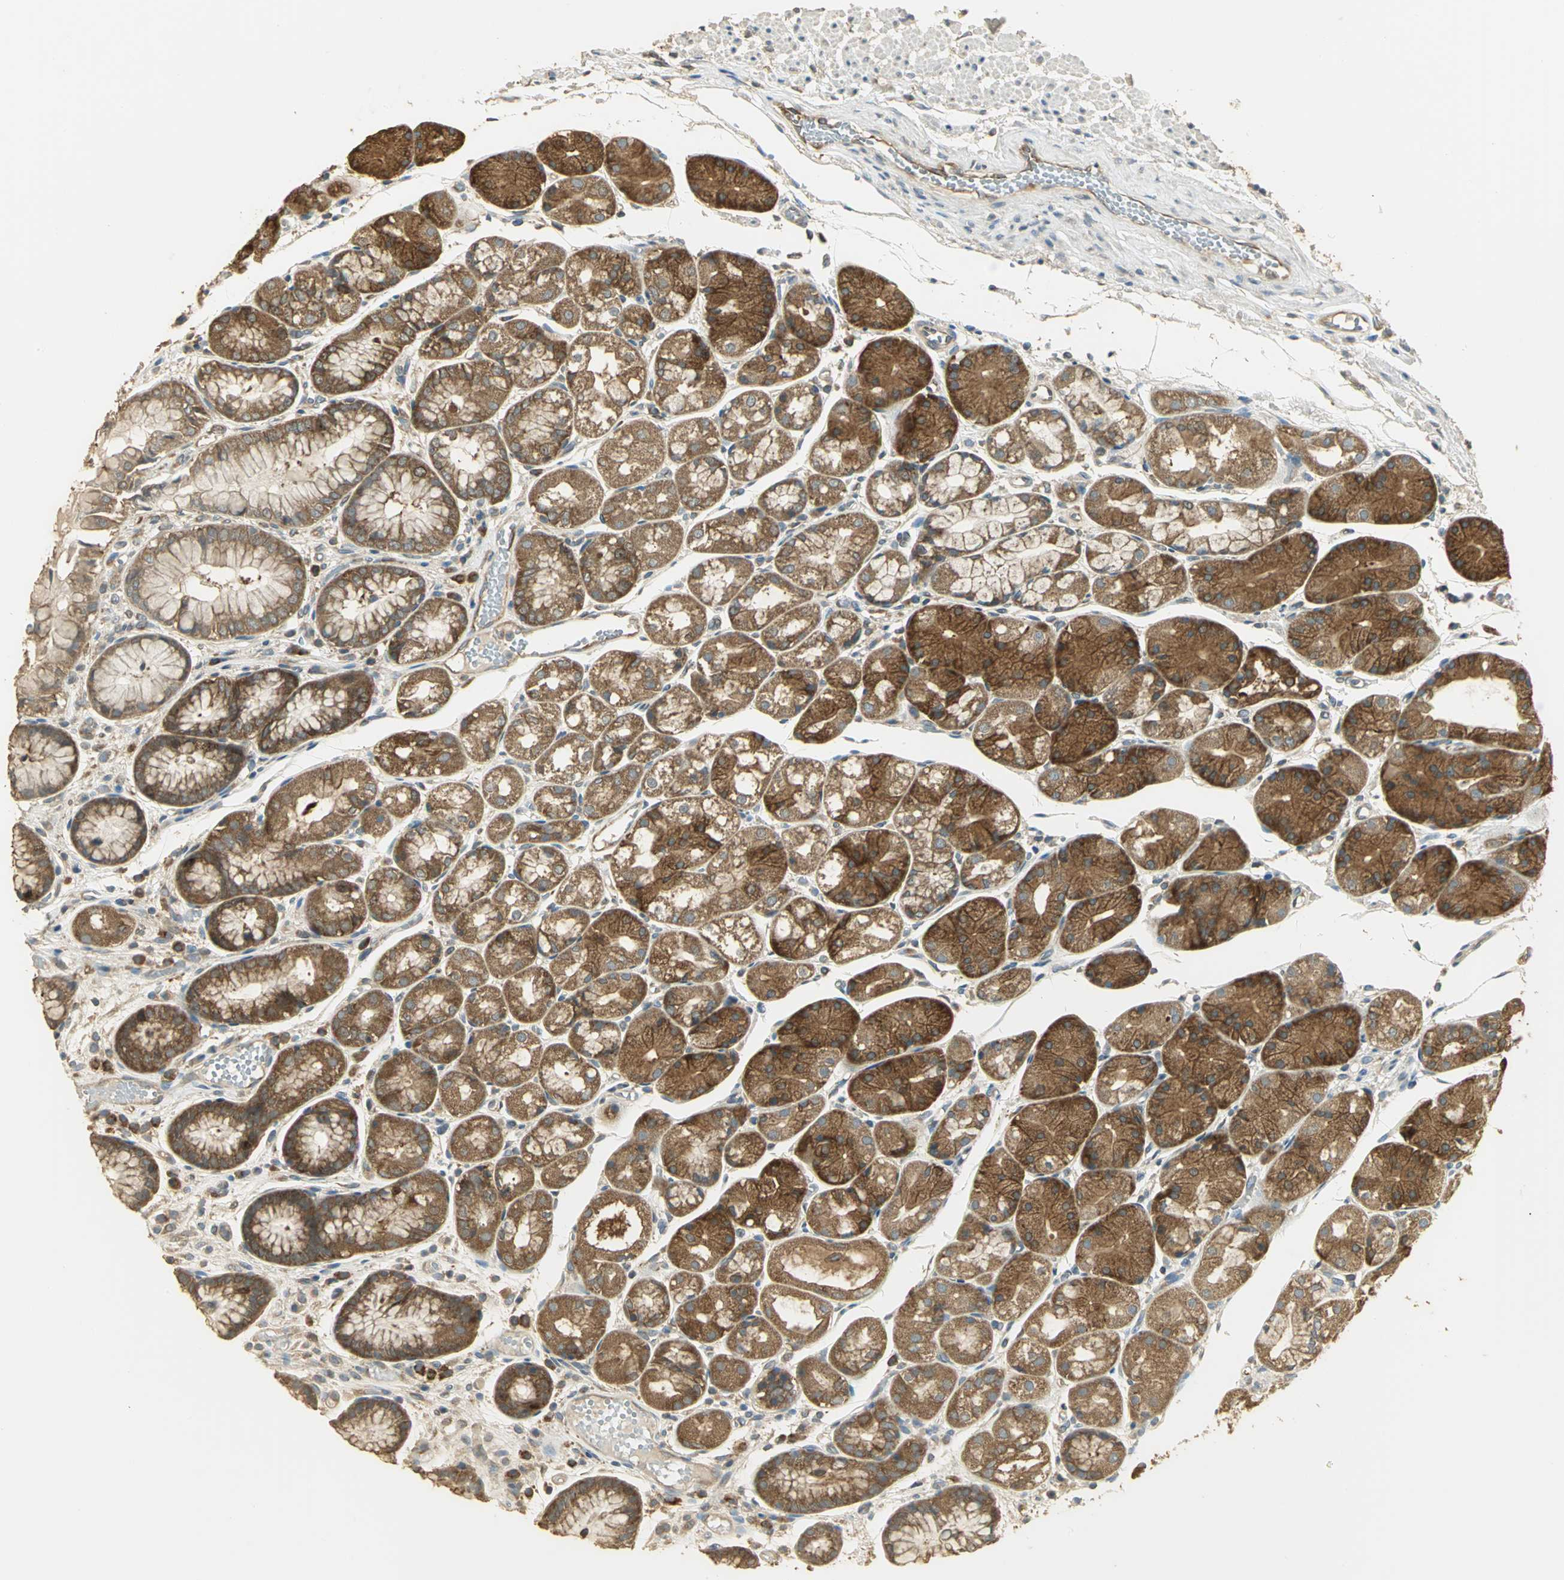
{"staining": {"intensity": "strong", "quantity": ">75%", "location": "cytoplasmic/membranous"}, "tissue": "stomach", "cell_type": "Glandular cells", "image_type": "normal", "snomed": [{"axis": "morphology", "description": "Normal tissue, NOS"}, {"axis": "topography", "description": "Stomach, upper"}], "caption": "This is a histology image of immunohistochemistry (IHC) staining of unremarkable stomach, which shows strong expression in the cytoplasmic/membranous of glandular cells.", "gene": "RARS1", "patient": {"sex": "male", "age": 72}}